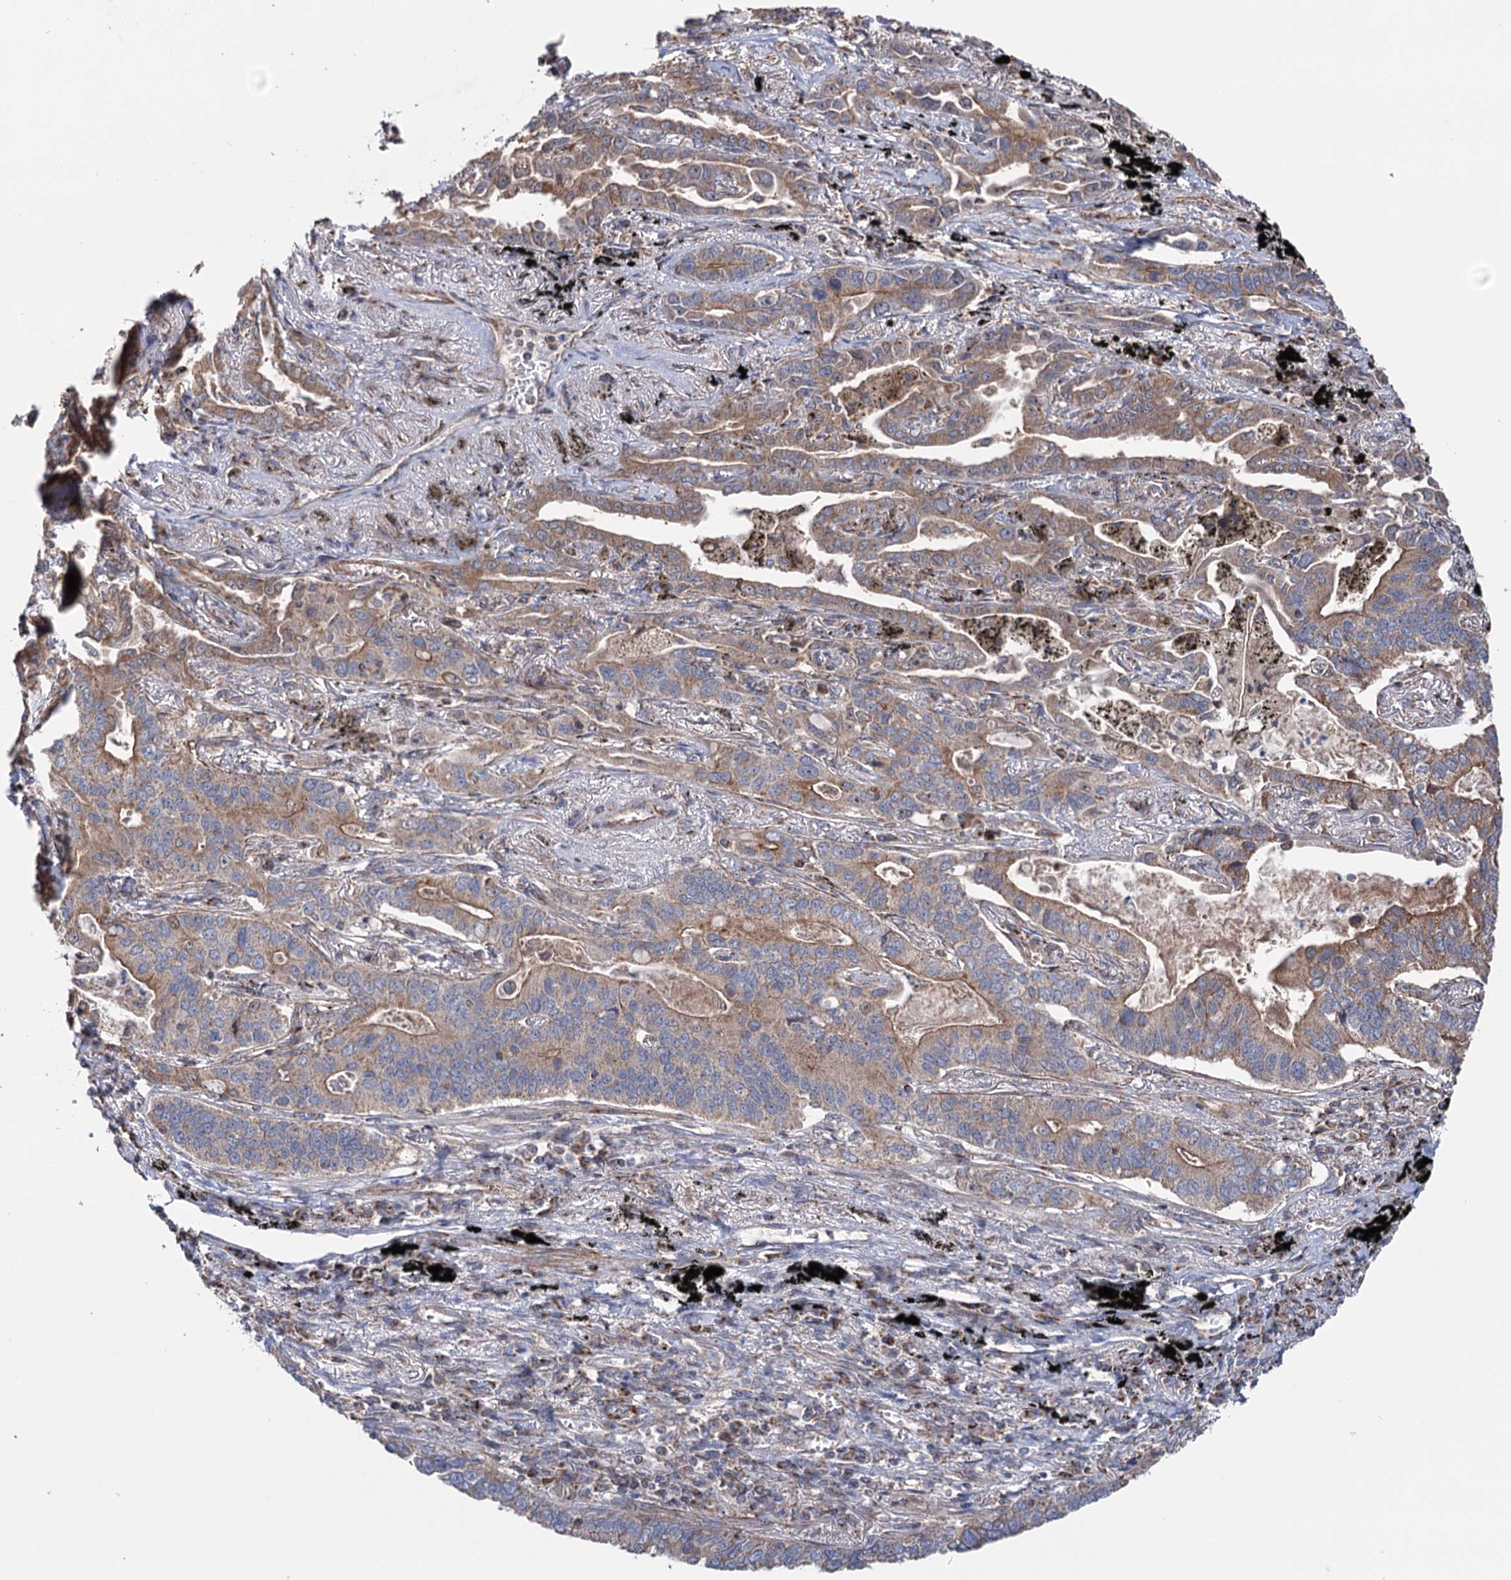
{"staining": {"intensity": "moderate", "quantity": ">75%", "location": "cytoplasmic/membranous"}, "tissue": "lung cancer", "cell_type": "Tumor cells", "image_type": "cancer", "snomed": [{"axis": "morphology", "description": "Adenocarcinoma, NOS"}, {"axis": "topography", "description": "Lung"}], "caption": "Protein staining displays moderate cytoplasmic/membranous positivity in about >75% of tumor cells in lung cancer (adenocarcinoma).", "gene": "SUCLA2", "patient": {"sex": "male", "age": 67}}